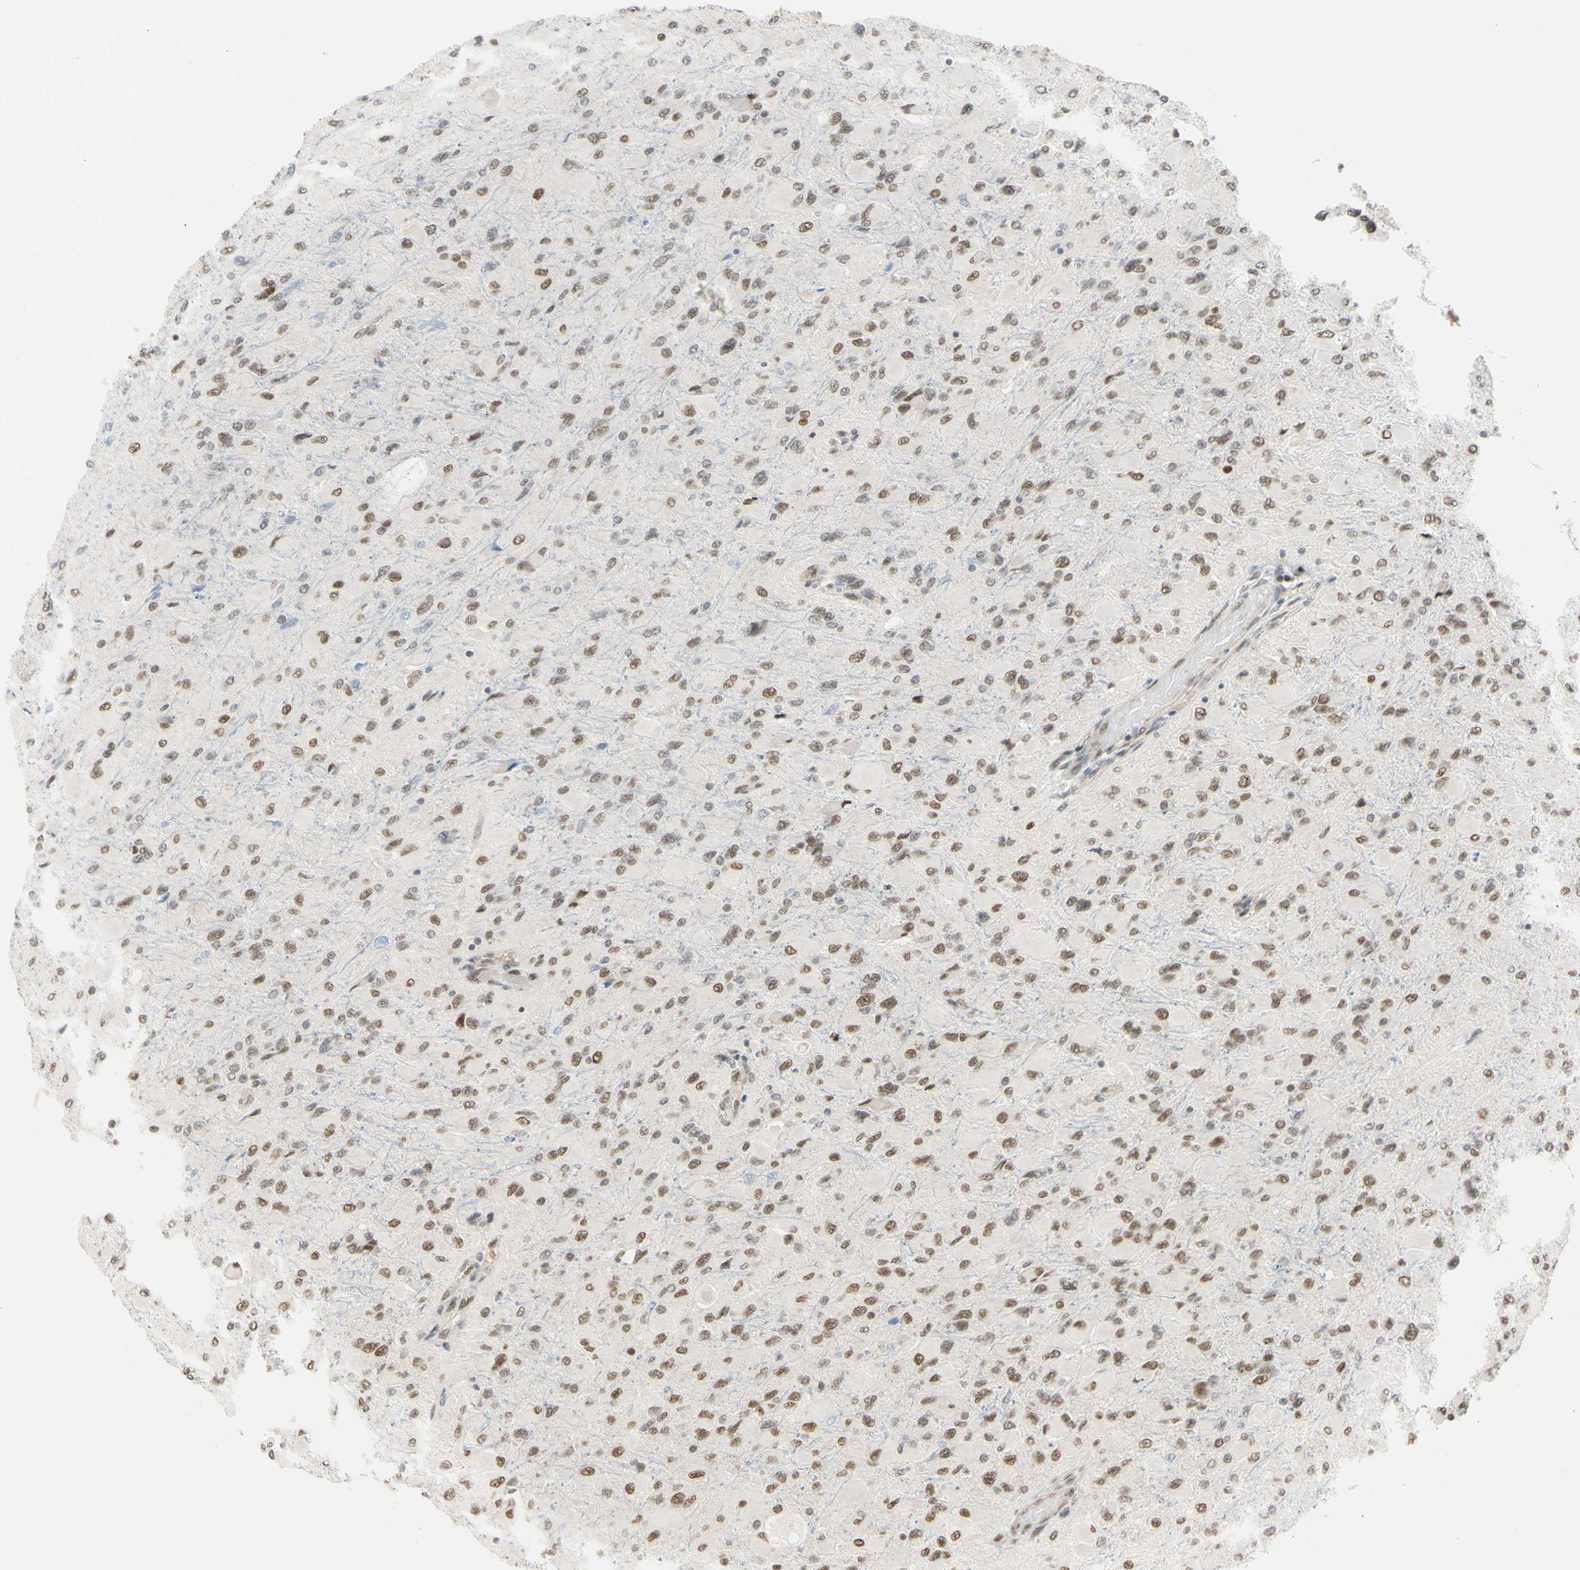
{"staining": {"intensity": "weak", "quantity": ">75%", "location": "nuclear"}, "tissue": "glioma", "cell_type": "Tumor cells", "image_type": "cancer", "snomed": [{"axis": "morphology", "description": "Glioma, malignant, High grade"}, {"axis": "topography", "description": "Cerebral cortex"}], "caption": "About >75% of tumor cells in human high-grade glioma (malignant) reveal weak nuclear protein expression as visualized by brown immunohistochemical staining.", "gene": "SUFU", "patient": {"sex": "female", "age": 36}}